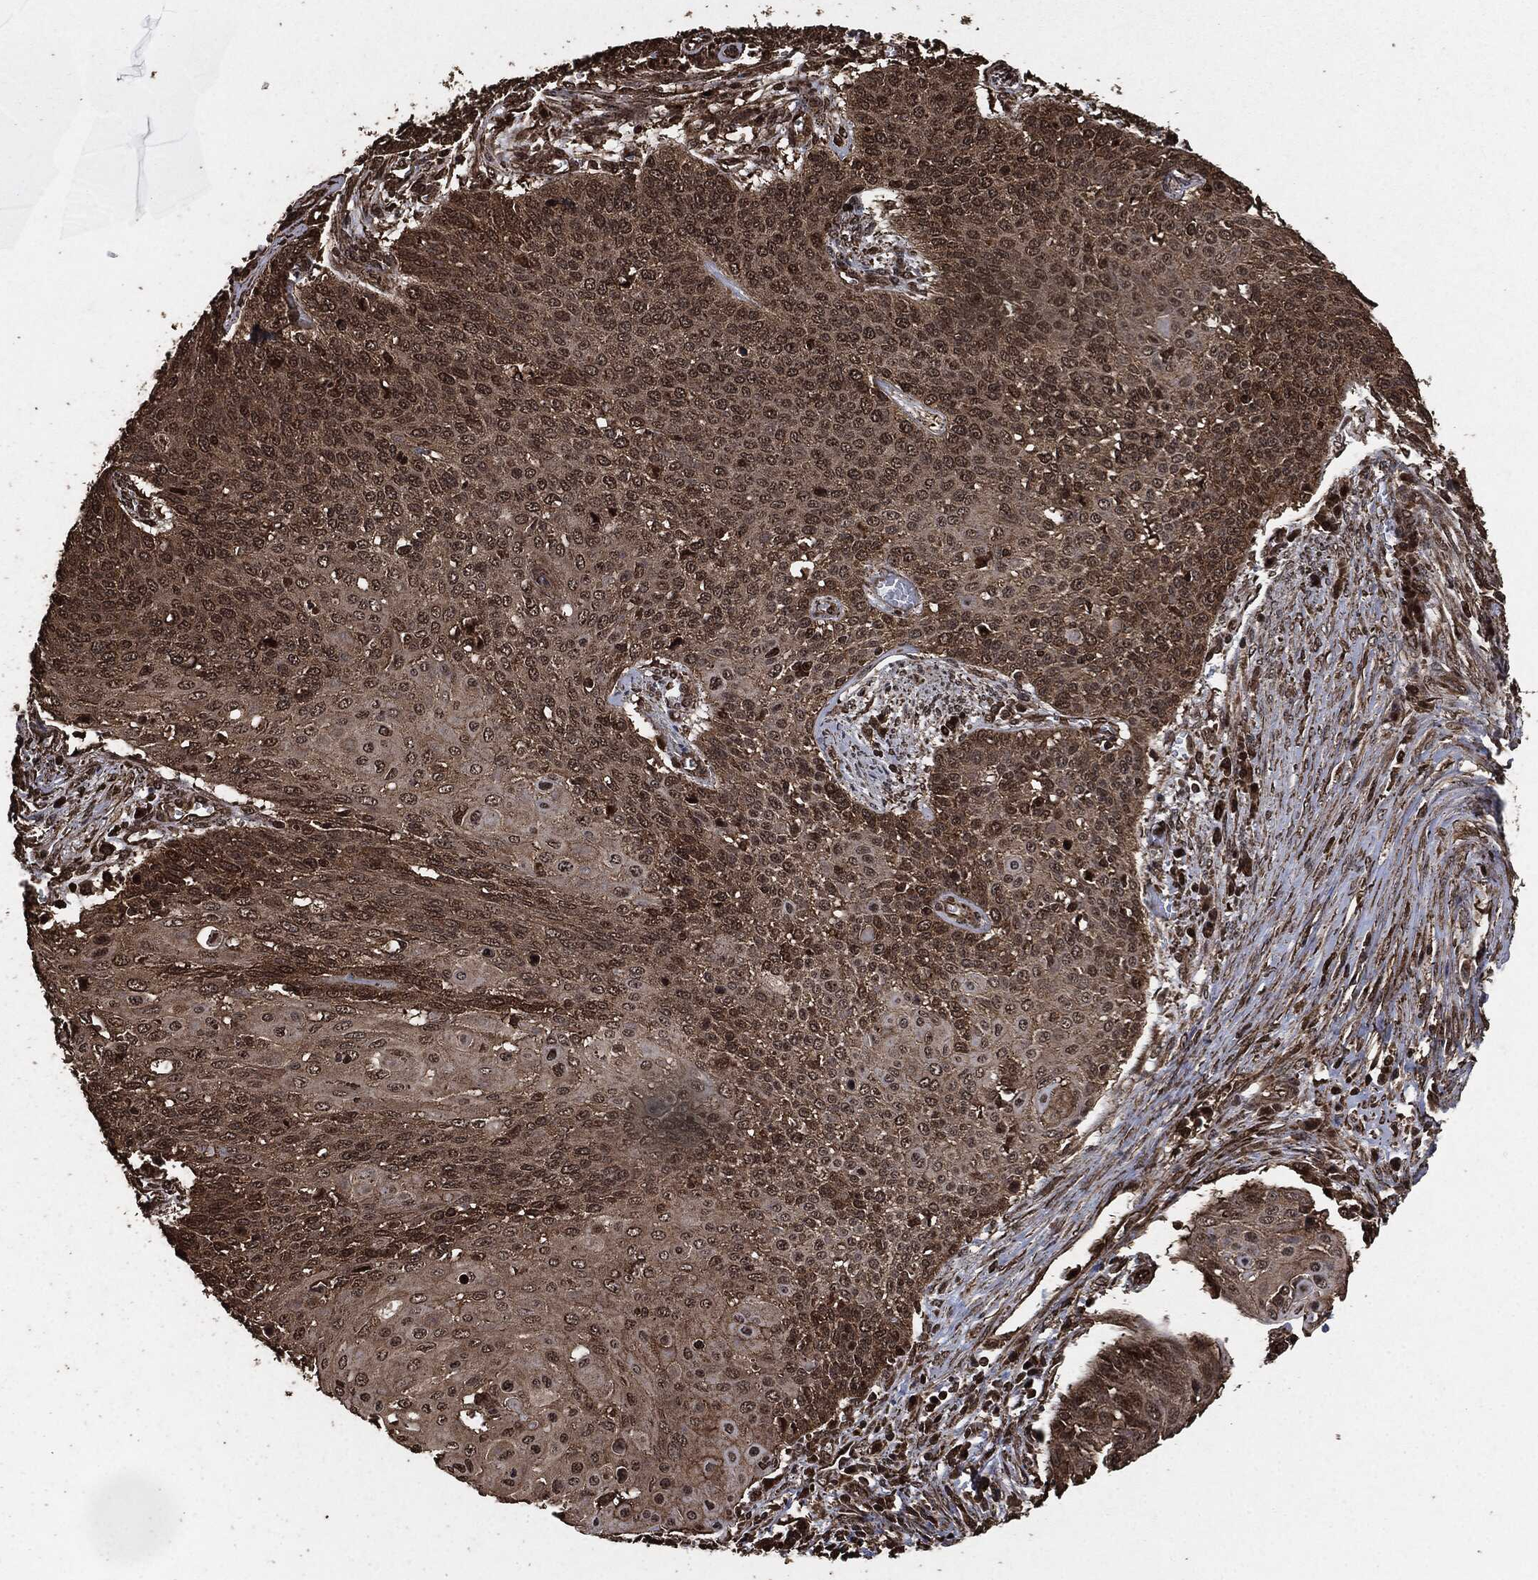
{"staining": {"intensity": "strong", "quantity": "<25%", "location": "cytoplasmic/membranous,nuclear"}, "tissue": "cervical cancer", "cell_type": "Tumor cells", "image_type": "cancer", "snomed": [{"axis": "morphology", "description": "Squamous cell carcinoma, NOS"}, {"axis": "topography", "description": "Cervix"}], "caption": "Cervical cancer (squamous cell carcinoma) was stained to show a protein in brown. There is medium levels of strong cytoplasmic/membranous and nuclear staining in approximately <25% of tumor cells.", "gene": "EGFR", "patient": {"sex": "female", "age": 39}}